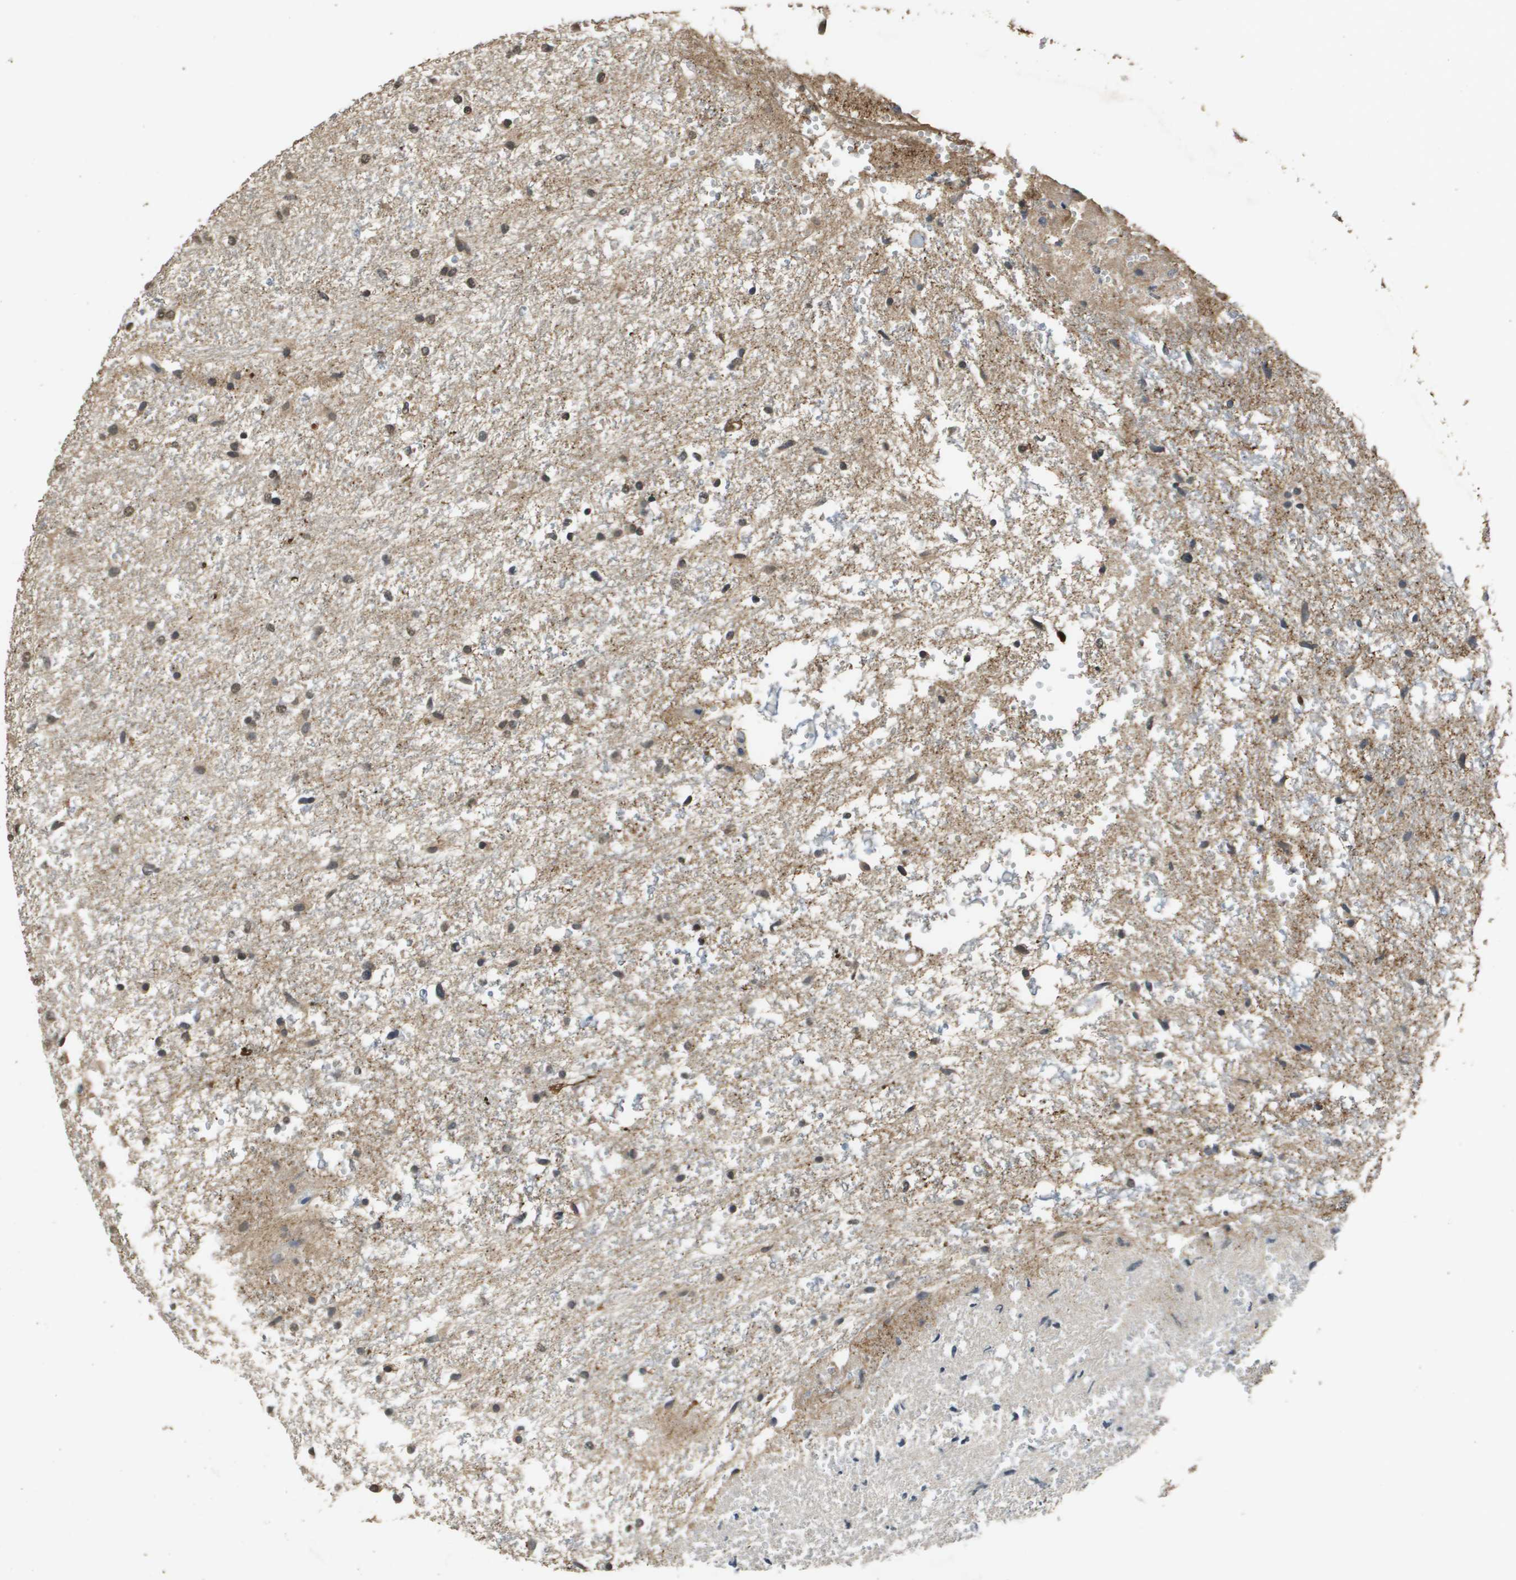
{"staining": {"intensity": "moderate", "quantity": "25%-75%", "location": "nuclear"}, "tissue": "glioma", "cell_type": "Tumor cells", "image_type": "cancer", "snomed": [{"axis": "morphology", "description": "Glioma, malignant, High grade"}, {"axis": "topography", "description": "Brain"}], "caption": "DAB (3,3'-diaminobenzidine) immunohistochemical staining of human malignant glioma (high-grade) shows moderate nuclear protein expression in about 25%-75% of tumor cells.", "gene": "MT3", "patient": {"sex": "female", "age": 59}}